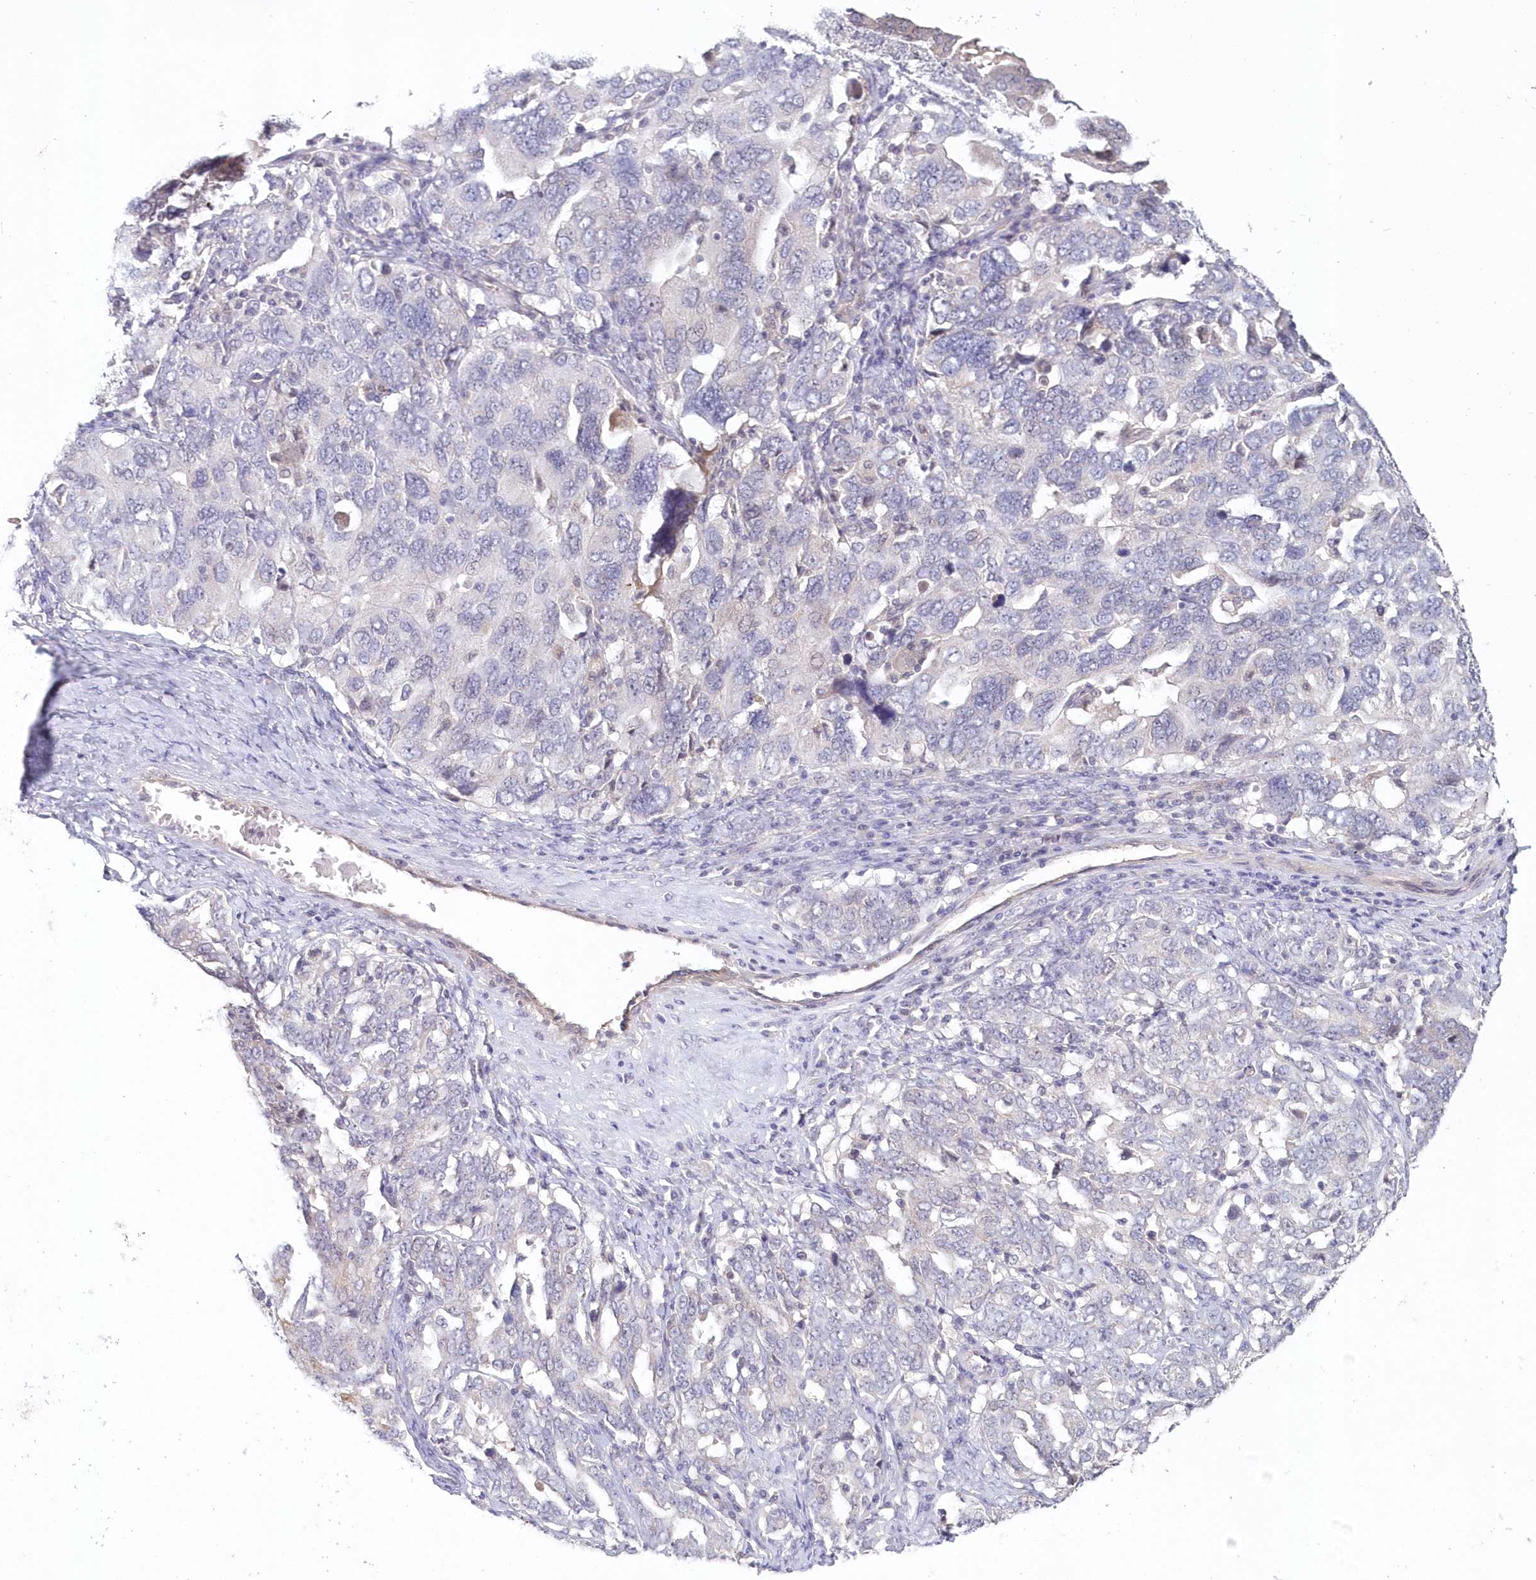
{"staining": {"intensity": "negative", "quantity": "none", "location": "none"}, "tissue": "ovarian cancer", "cell_type": "Tumor cells", "image_type": "cancer", "snomed": [{"axis": "morphology", "description": "Carcinoma, endometroid"}, {"axis": "topography", "description": "Ovary"}], "caption": "Immunohistochemistry (IHC) of human ovarian endometroid carcinoma demonstrates no positivity in tumor cells. Nuclei are stained in blue.", "gene": "KATNA1", "patient": {"sex": "female", "age": 62}}